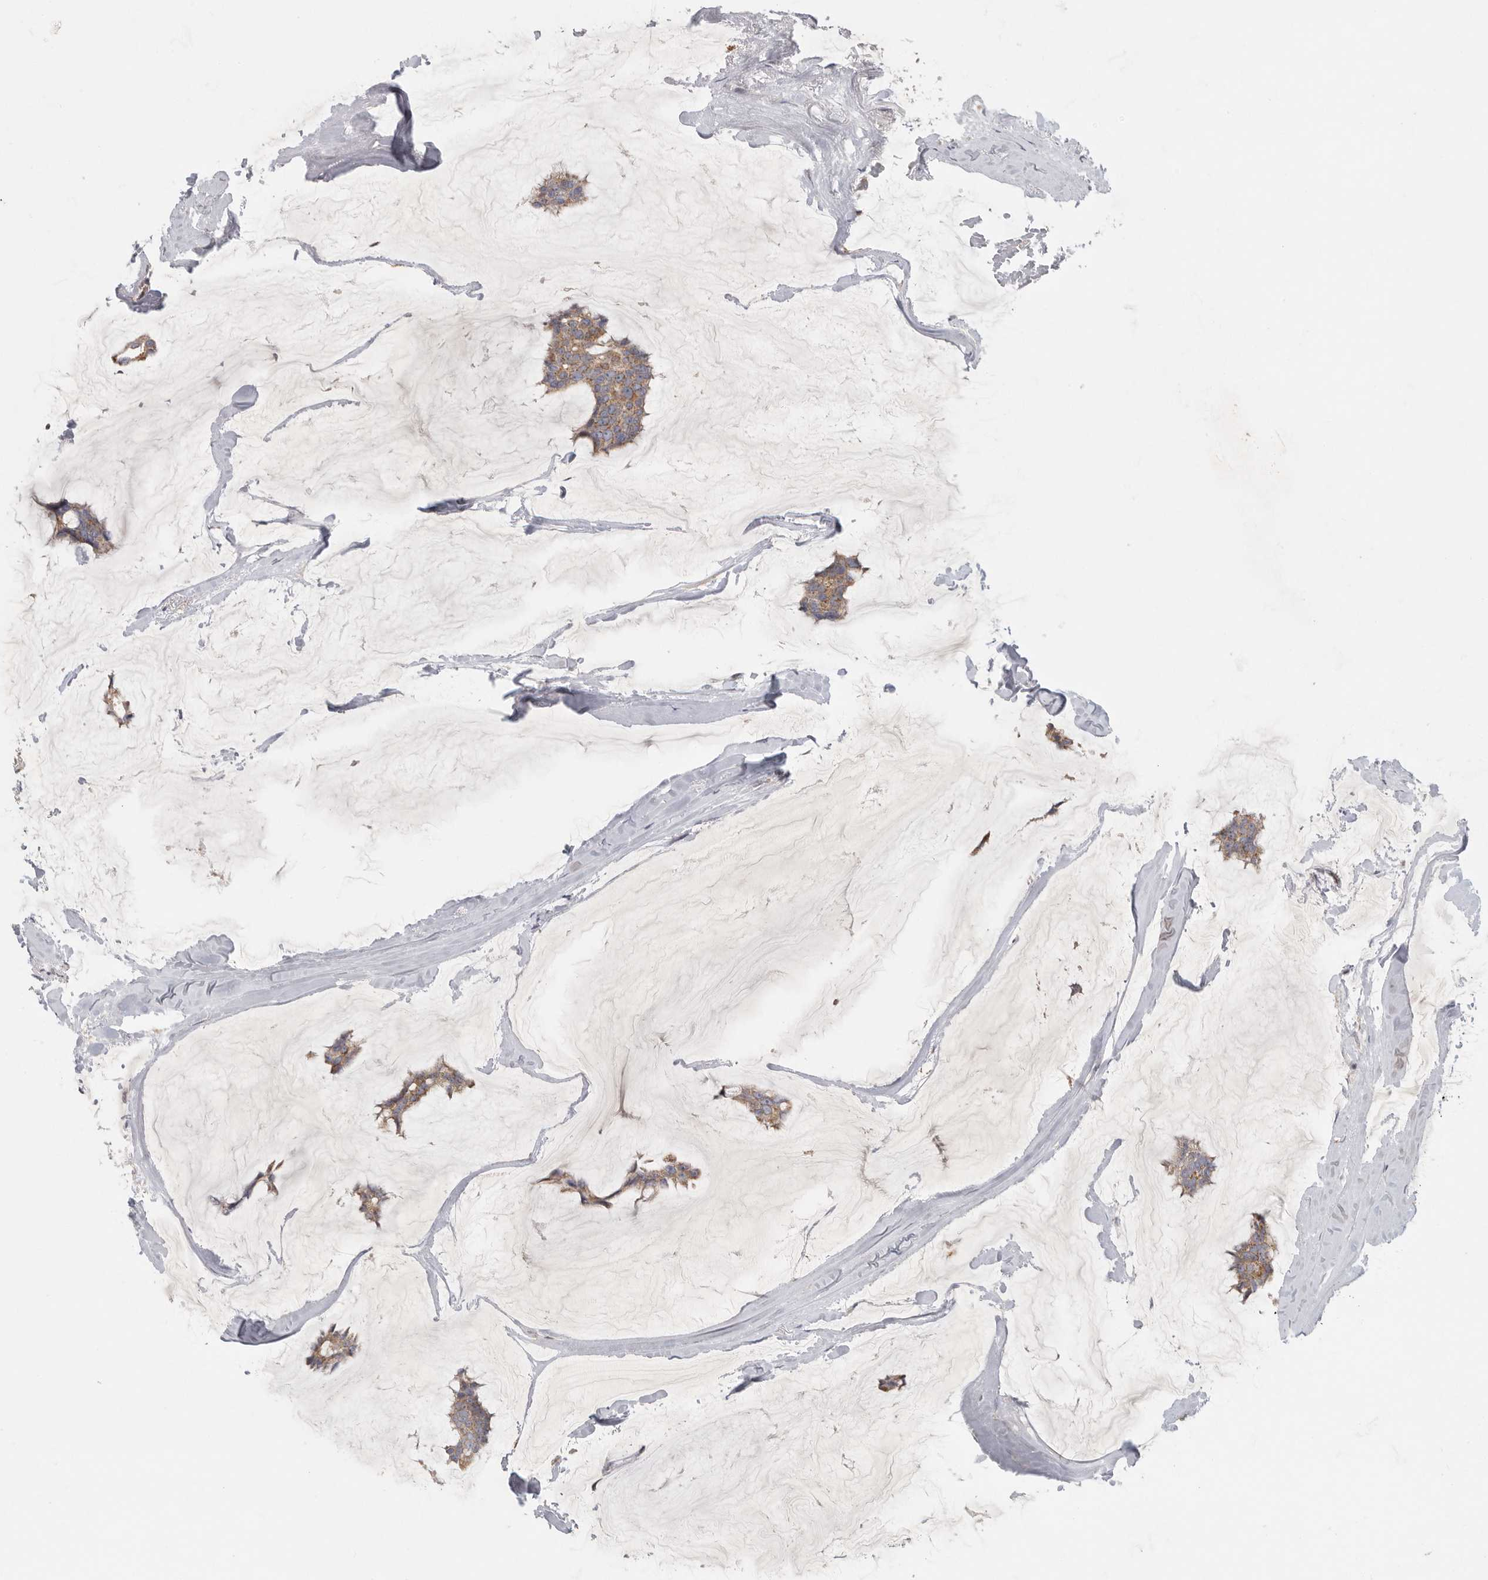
{"staining": {"intensity": "moderate", "quantity": ">75%", "location": "cytoplasmic/membranous"}, "tissue": "breast cancer", "cell_type": "Tumor cells", "image_type": "cancer", "snomed": [{"axis": "morphology", "description": "Duct carcinoma"}, {"axis": "topography", "description": "Breast"}], "caption": "Immunohistochemistry (DAB) staining of breast cancer reveals moderate cytoplasmic/membranous protein staining in about >75% of tumor cells.", "gene": "BCAP29", "patient": {"sex": "female", "age": 93}}